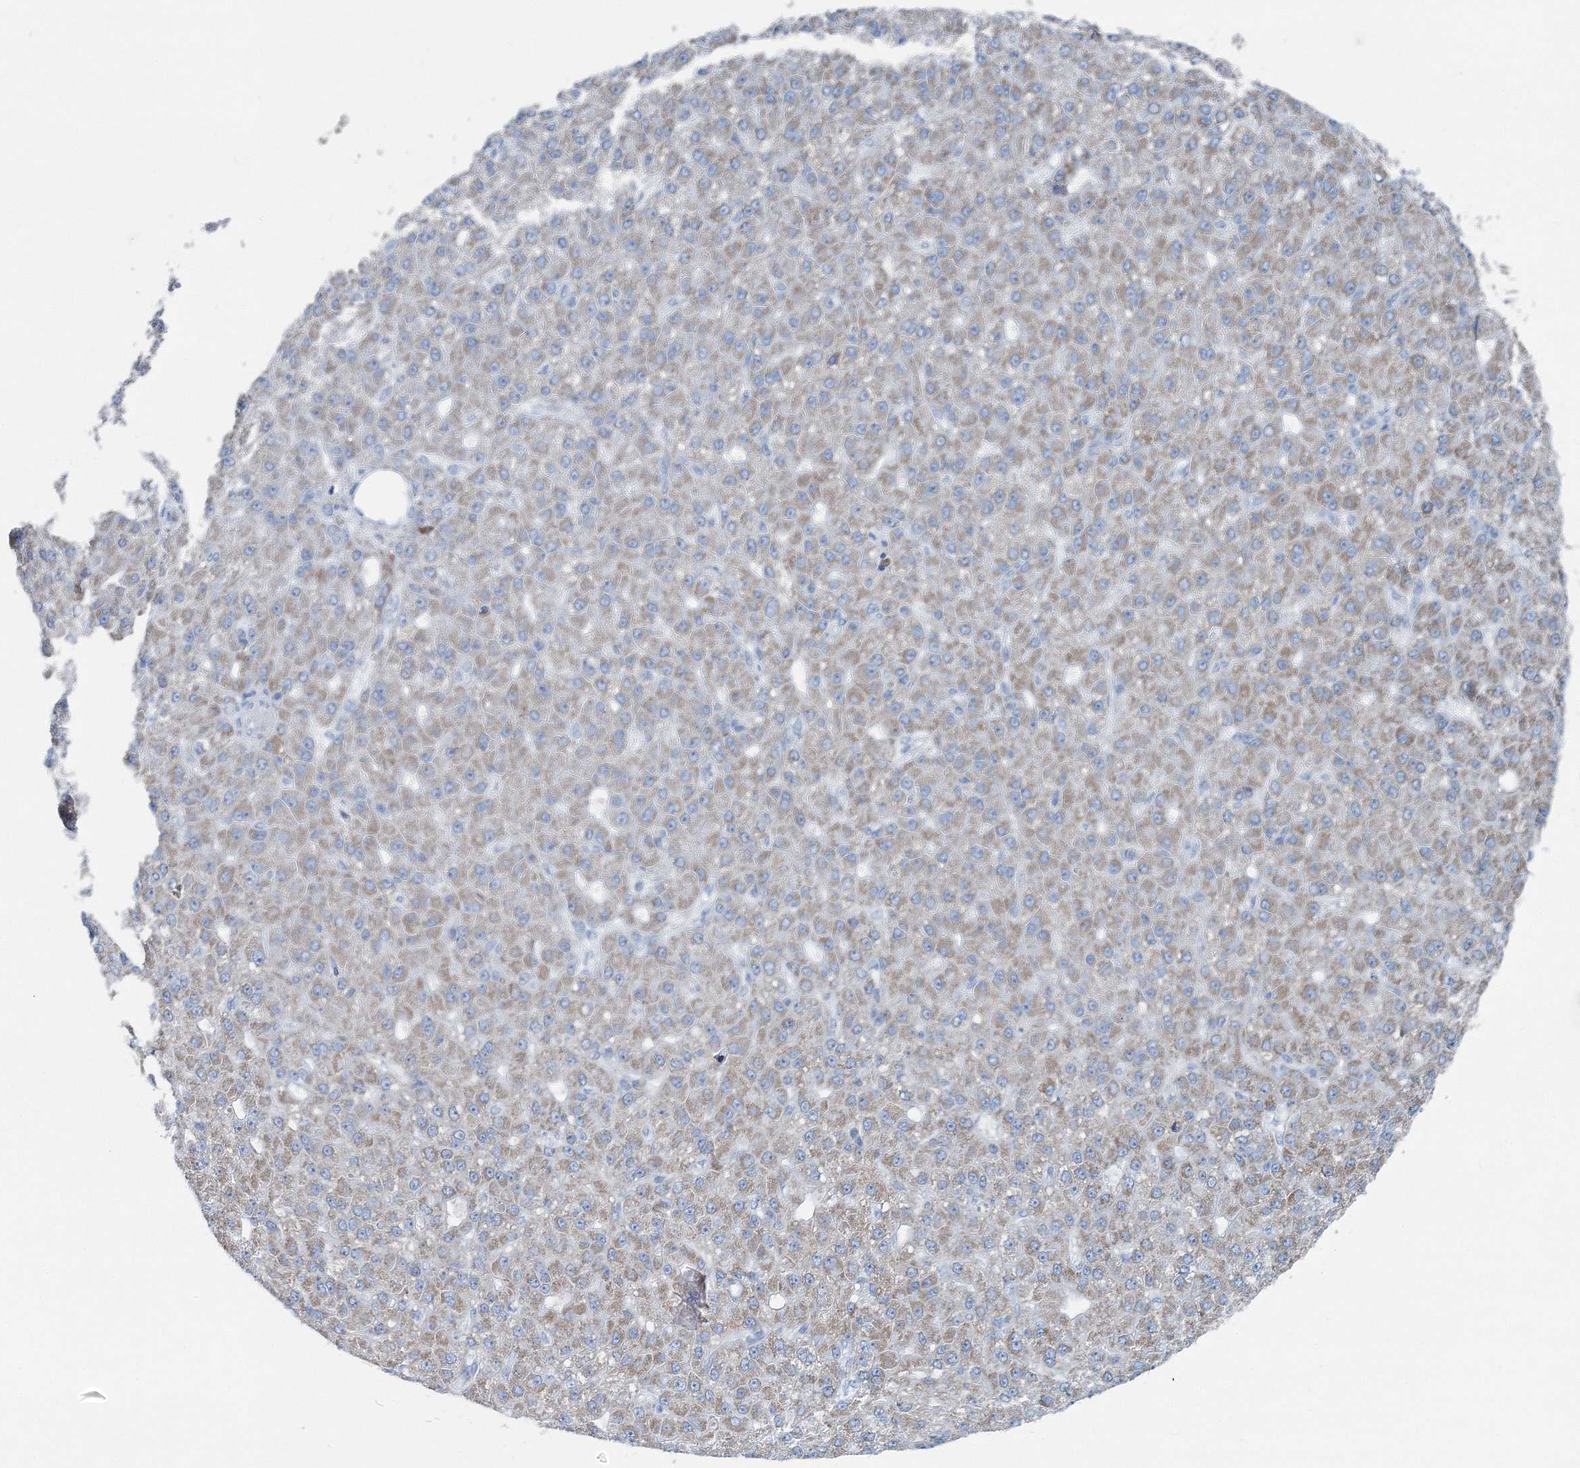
{"staining": {"intensity": "weak", "quantity": ">75%", "location": "cytoplasmic/membranous"}, "tissue": "liver cancer", "cell_type": "Tumor cells", "image_type": "cancer", "snomed": [{"axis": "morphology", "description": "Carcinoma, Hepatocellular, NOS"}, {"axis": "topography", "description": "Liver"}], "caption": "This is a photomicrograph of IHC staining of liver cancer, which shows weak staining in the cytoplasmic/membranous of tumor cells.", "gene": "GABARAPL2", "patient": {"sex": "male", "age": 67}}